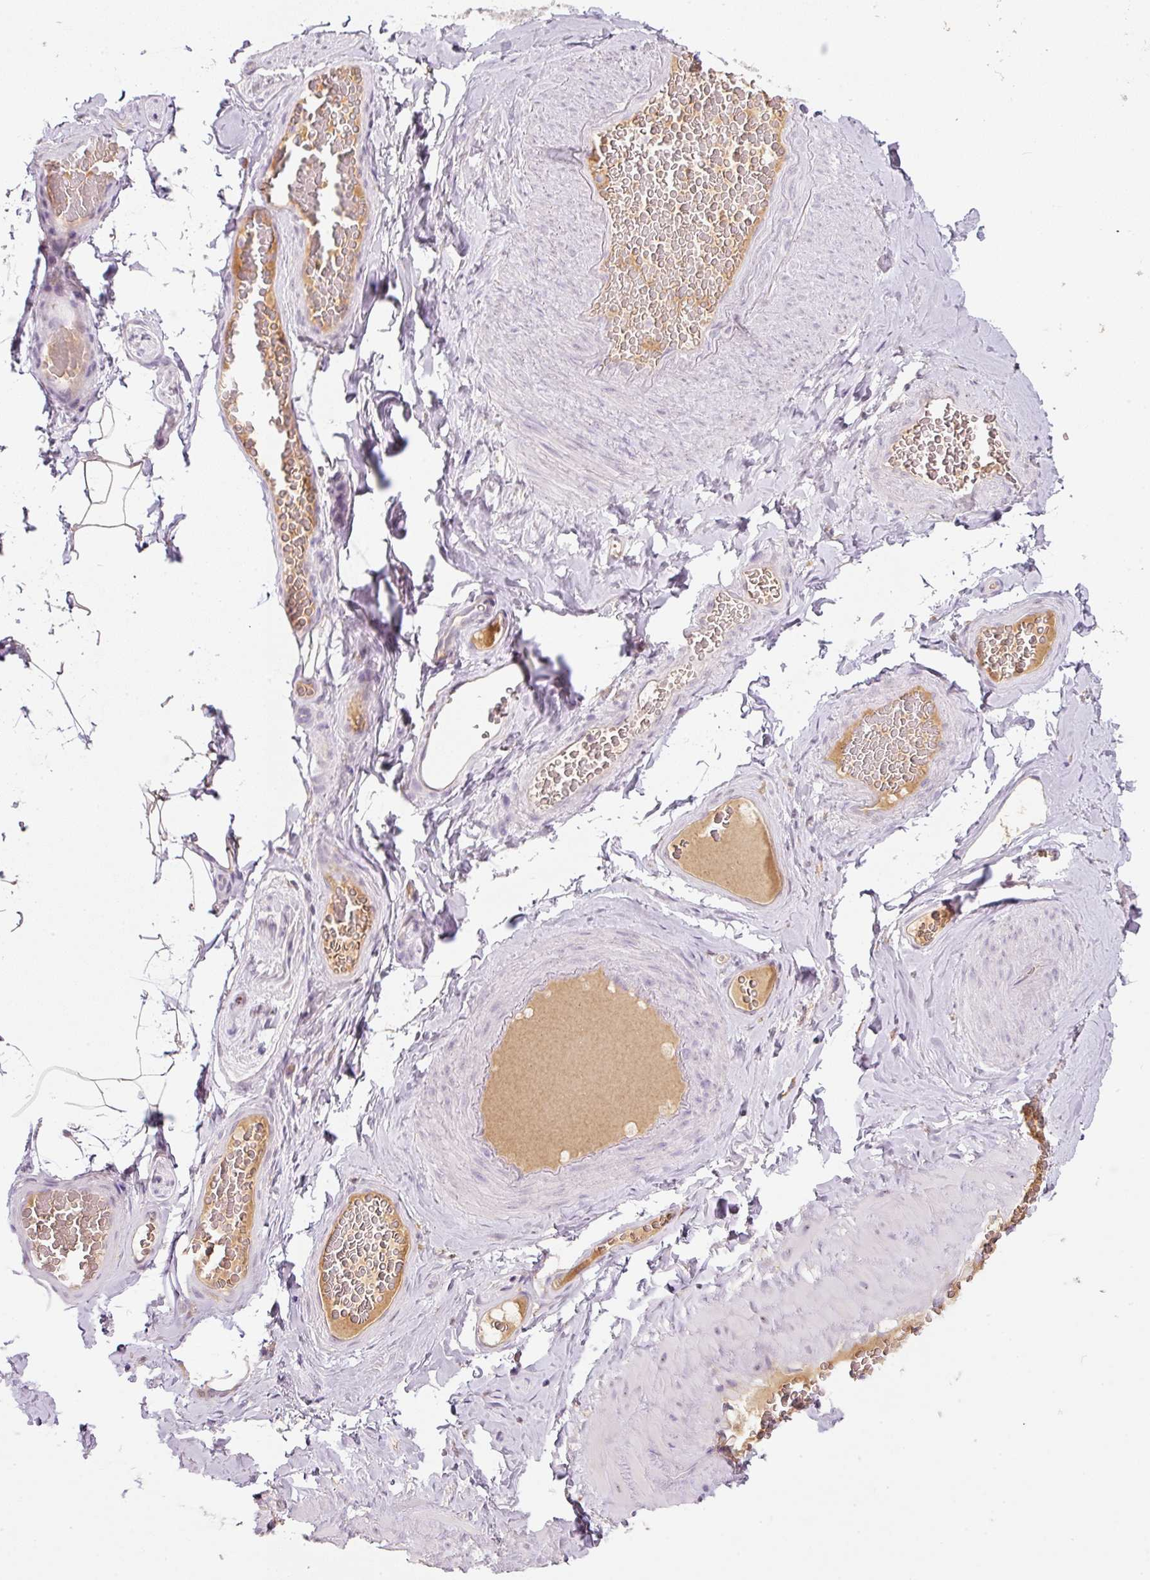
{"staining": {"intensity": "negative", "quantity": "none", "location": "none"}, "tissue": "adipose tissue", "cell_type": "Adipocytes", "image_type": "normal", "snomed": [{"axis": "morphology", "description": "Normal tissue, NOS"}, {"axis": "topography", "description": "Vascular tissue"}, {"axis": "topography", "description": "Peripheral nerve tissue"}], "caption": "This is a histopathology image of immunohistochemistry staining of normal adipose tissue, which shows no expression in adipocytes. (DAB immunohistochemistry (IHC) with hematoxylin counter stain).", "gene": "TMEM37", "patient": {"sex": "male", "age": 41}}